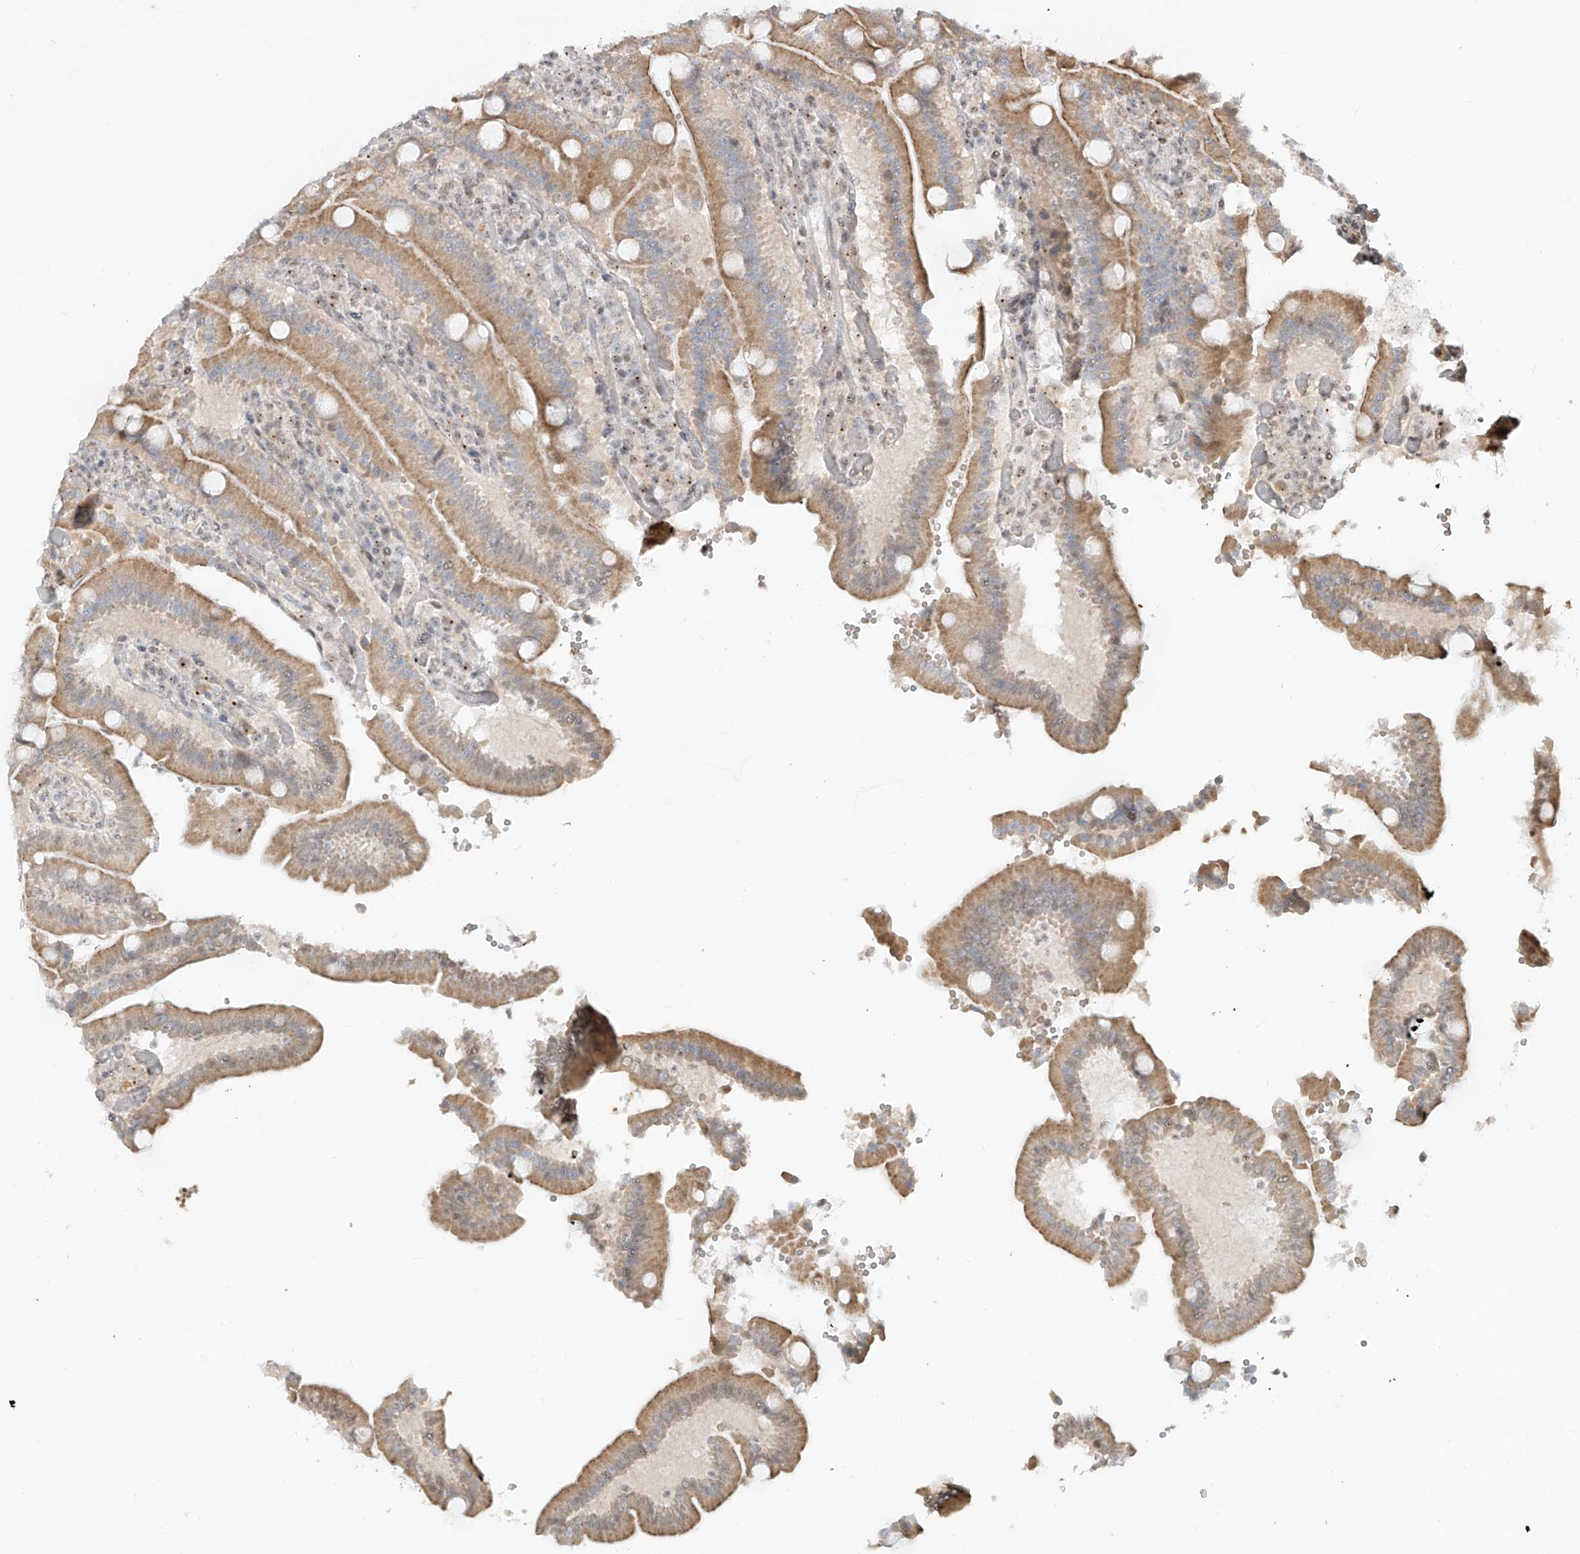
{"staining": {"intensity": "moderate", "quantity": ">75%", "location": "cytoplasmic/membranous"}, "tissue": "duodenum", "cell_type": "Glandular cells", "image_type": "normal", "snomed": [{"axis": "morphology", "description": "Normal tissue, NOS"}, {"axis": "topography", "description": "Duodenum"}], "caption": "Duodenum stained with immunohistochemistry (IHC) exhibits moderate cytoplasmic/membranous staining in approximately >75% of glandular cells.", "gene": "VMP1", "patient": {"sex": "female", "age": 62}}